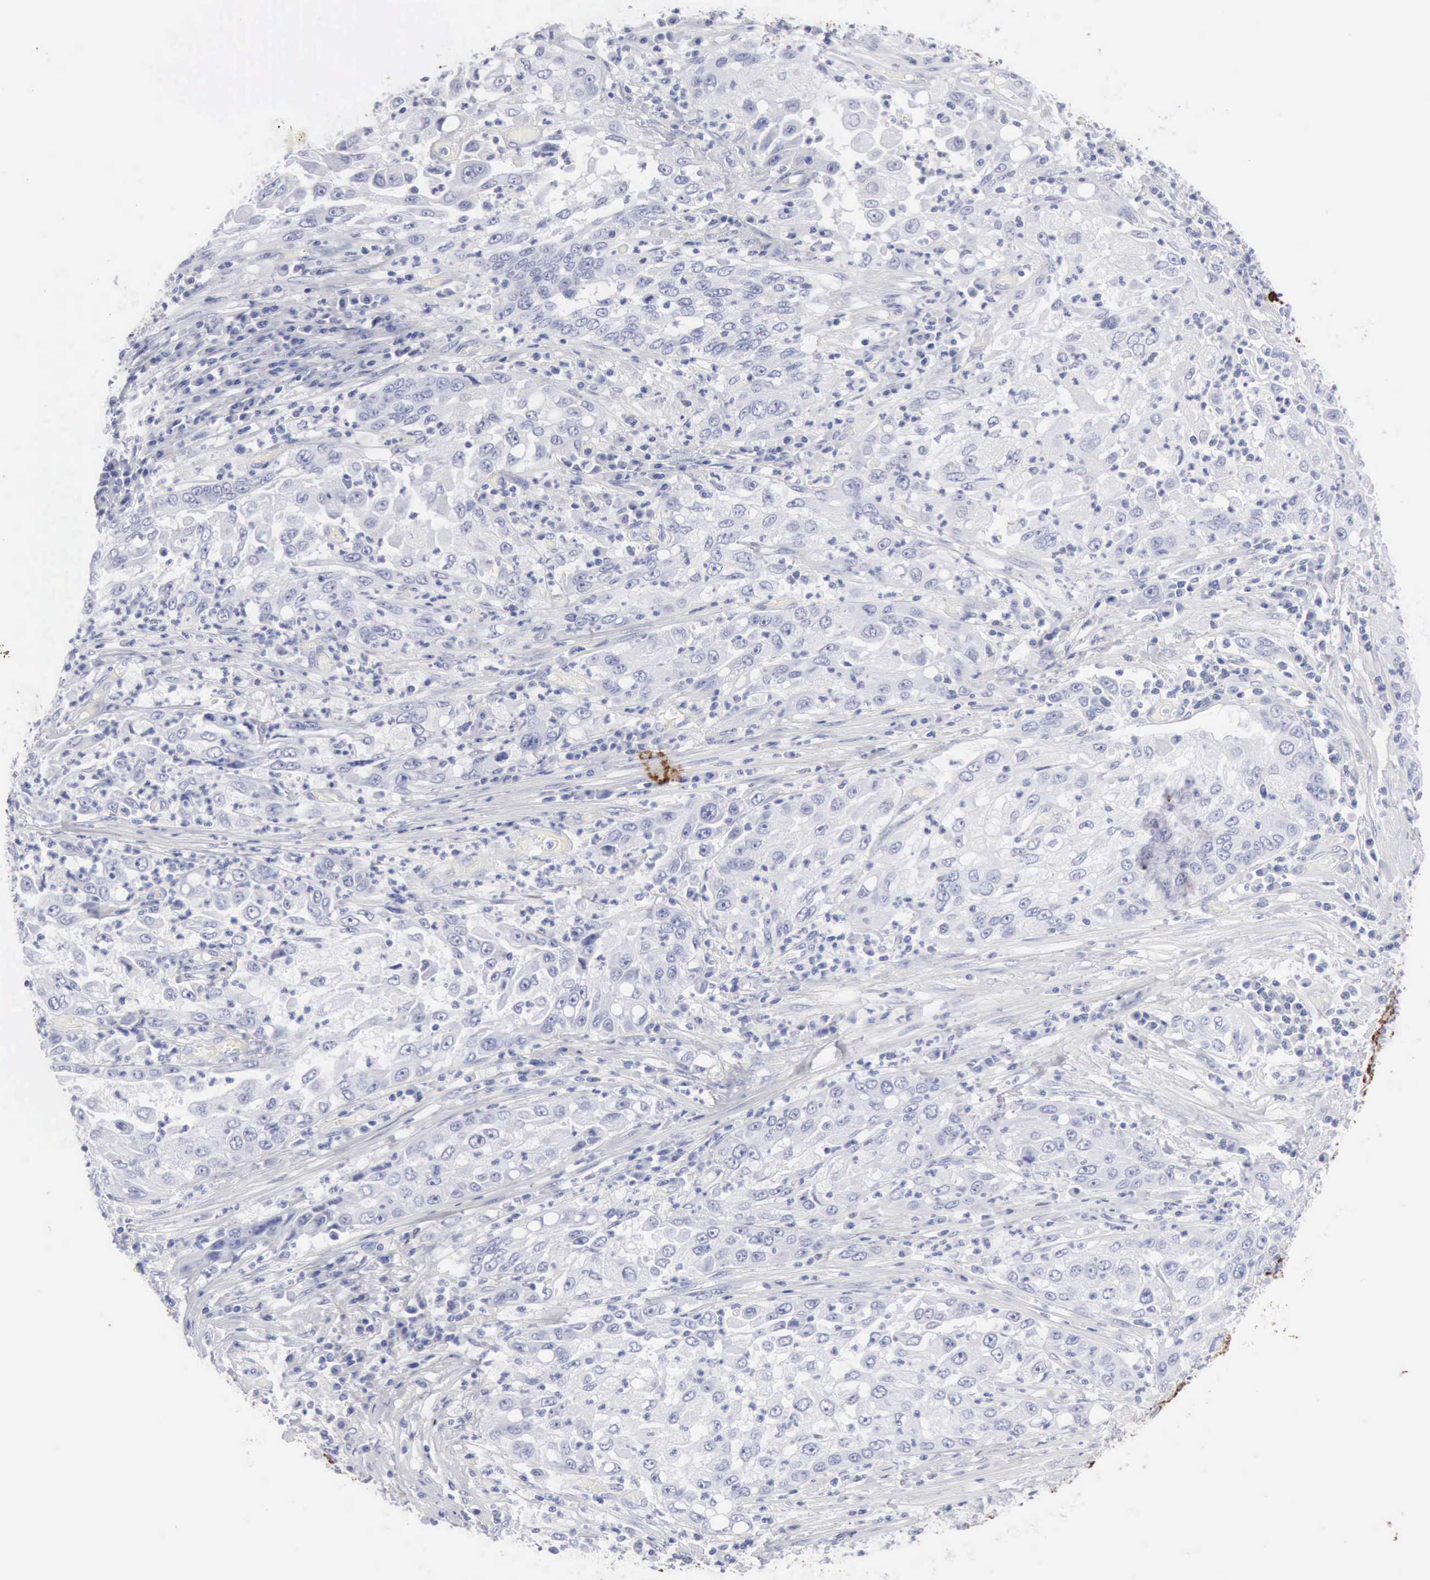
{"staining": {"intensity": "moderate", "quantity": "<25%", "location": "cytoplasmic/membranous"}, "tissue": "cervical cancer", "cell_type": "Tumor cells", "image_type": "cancer", "snomed": [{"axis": "morphology", "description": "Squamous cell carcinoma, NOS"}, {"axis": "topography", "description": "Cervix"}], "caption": "Cervical squamous cell carcinoma was stained to show a protein in brown. There is low levels of moderate cytoplasmic/membranous positivity in about <25% of tumor cells.", "gene": "KRT10", "patient": {"sex": "female", "age": 36}}